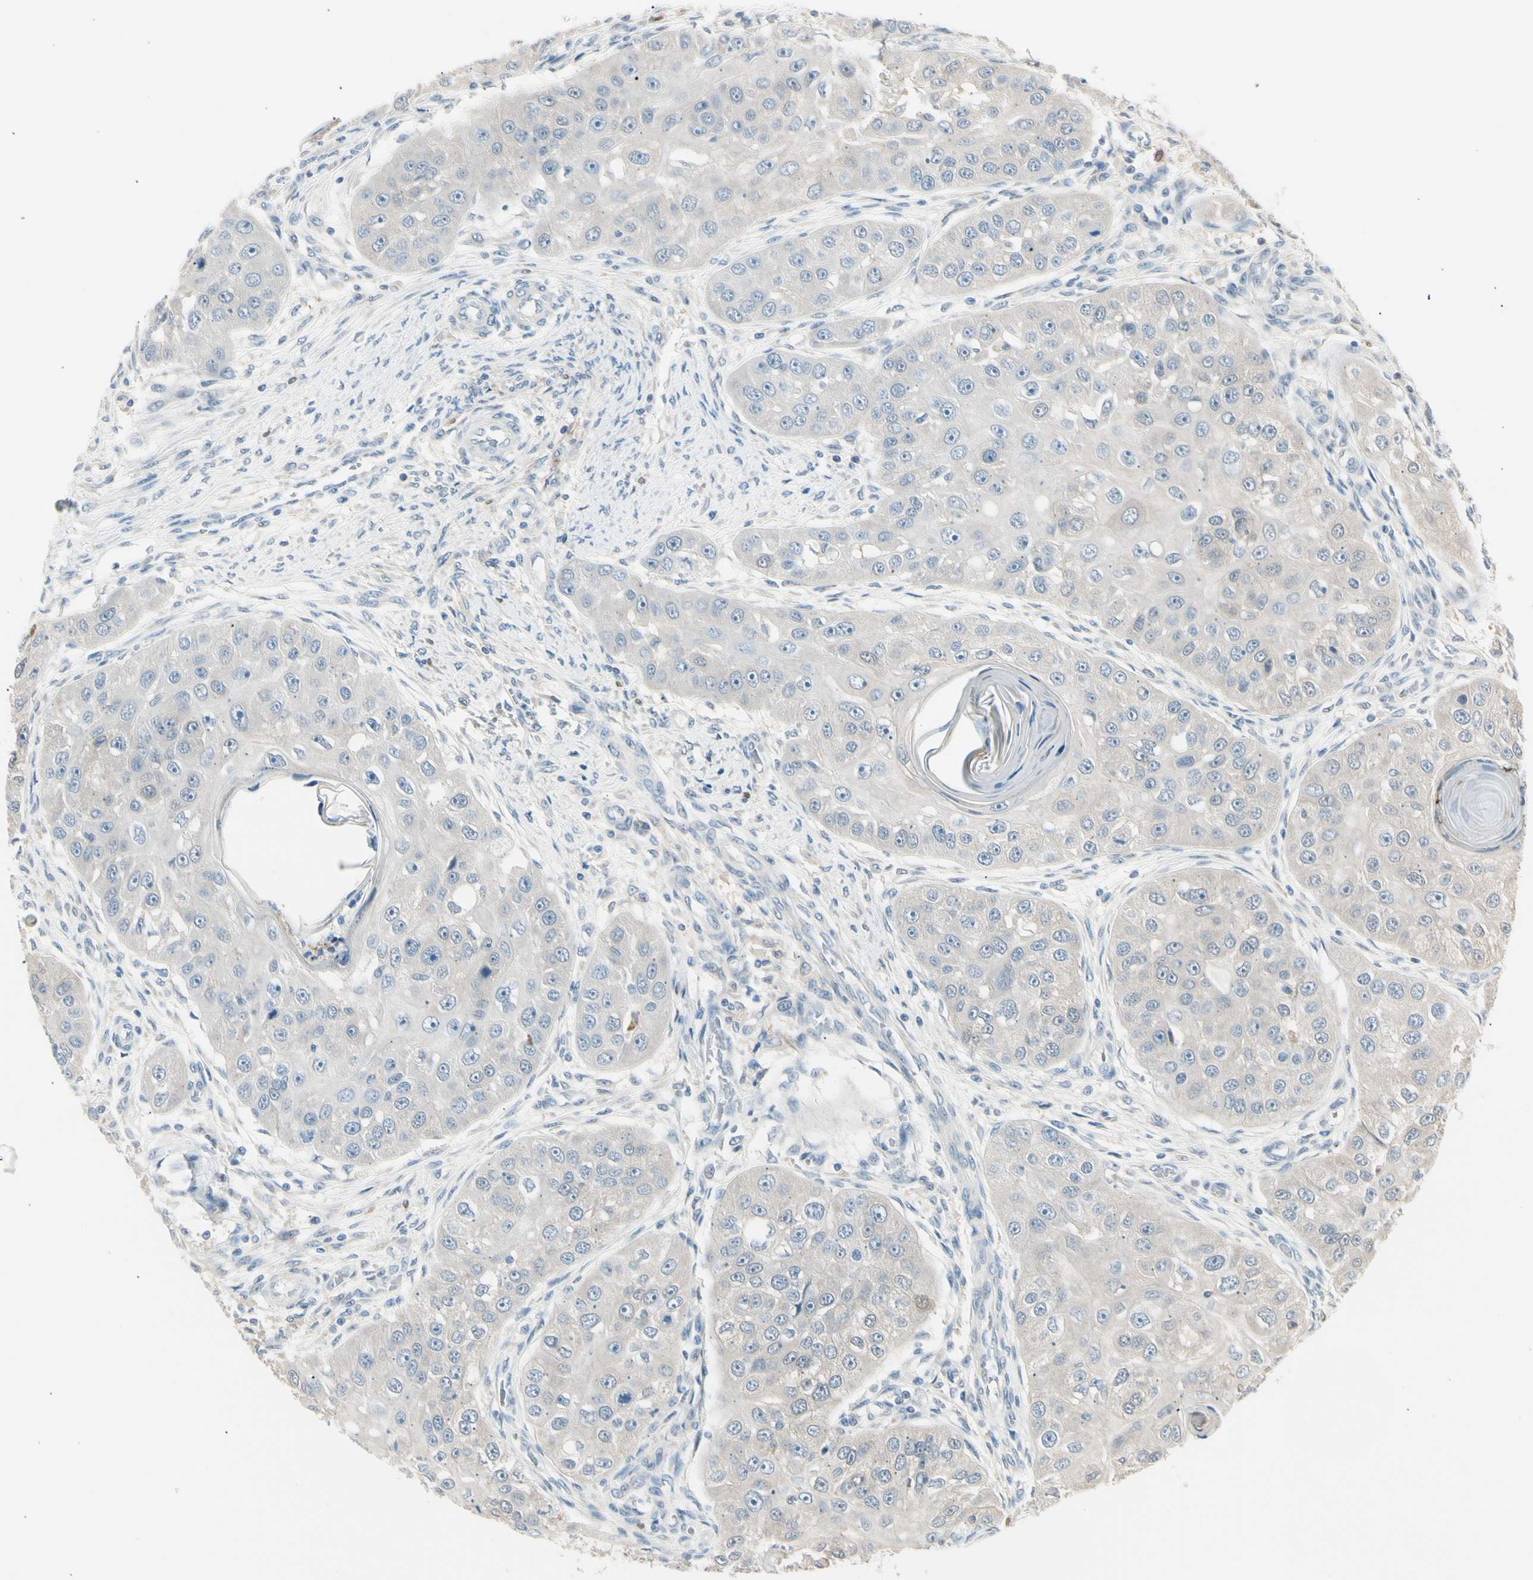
{"staining": {"intensity": "negative", "quantity": "none", "location": "none"}, "tissue": "head and neck cancer", "cell_type": "Tumor cells", "image_type": "cancer", "snomed": [{"axis": "morphology", "description": "Normal tissue, NOS"}, {"axis": "morphology", "description": "Squamous cell carcinoma, NOS"}, {"axis": "topography", "description": "Skeletal muscle"}, {"axis": "topography", "description": "Head-Neck"}], "caption": "This is a micrograph of immunohistochemistry (IHC) staining of squamous cell carcinoma (head and neck), which shows no staining in tumor cells.", "gene": "LHPP", "patient": {"sex": "male", "age": 51}}